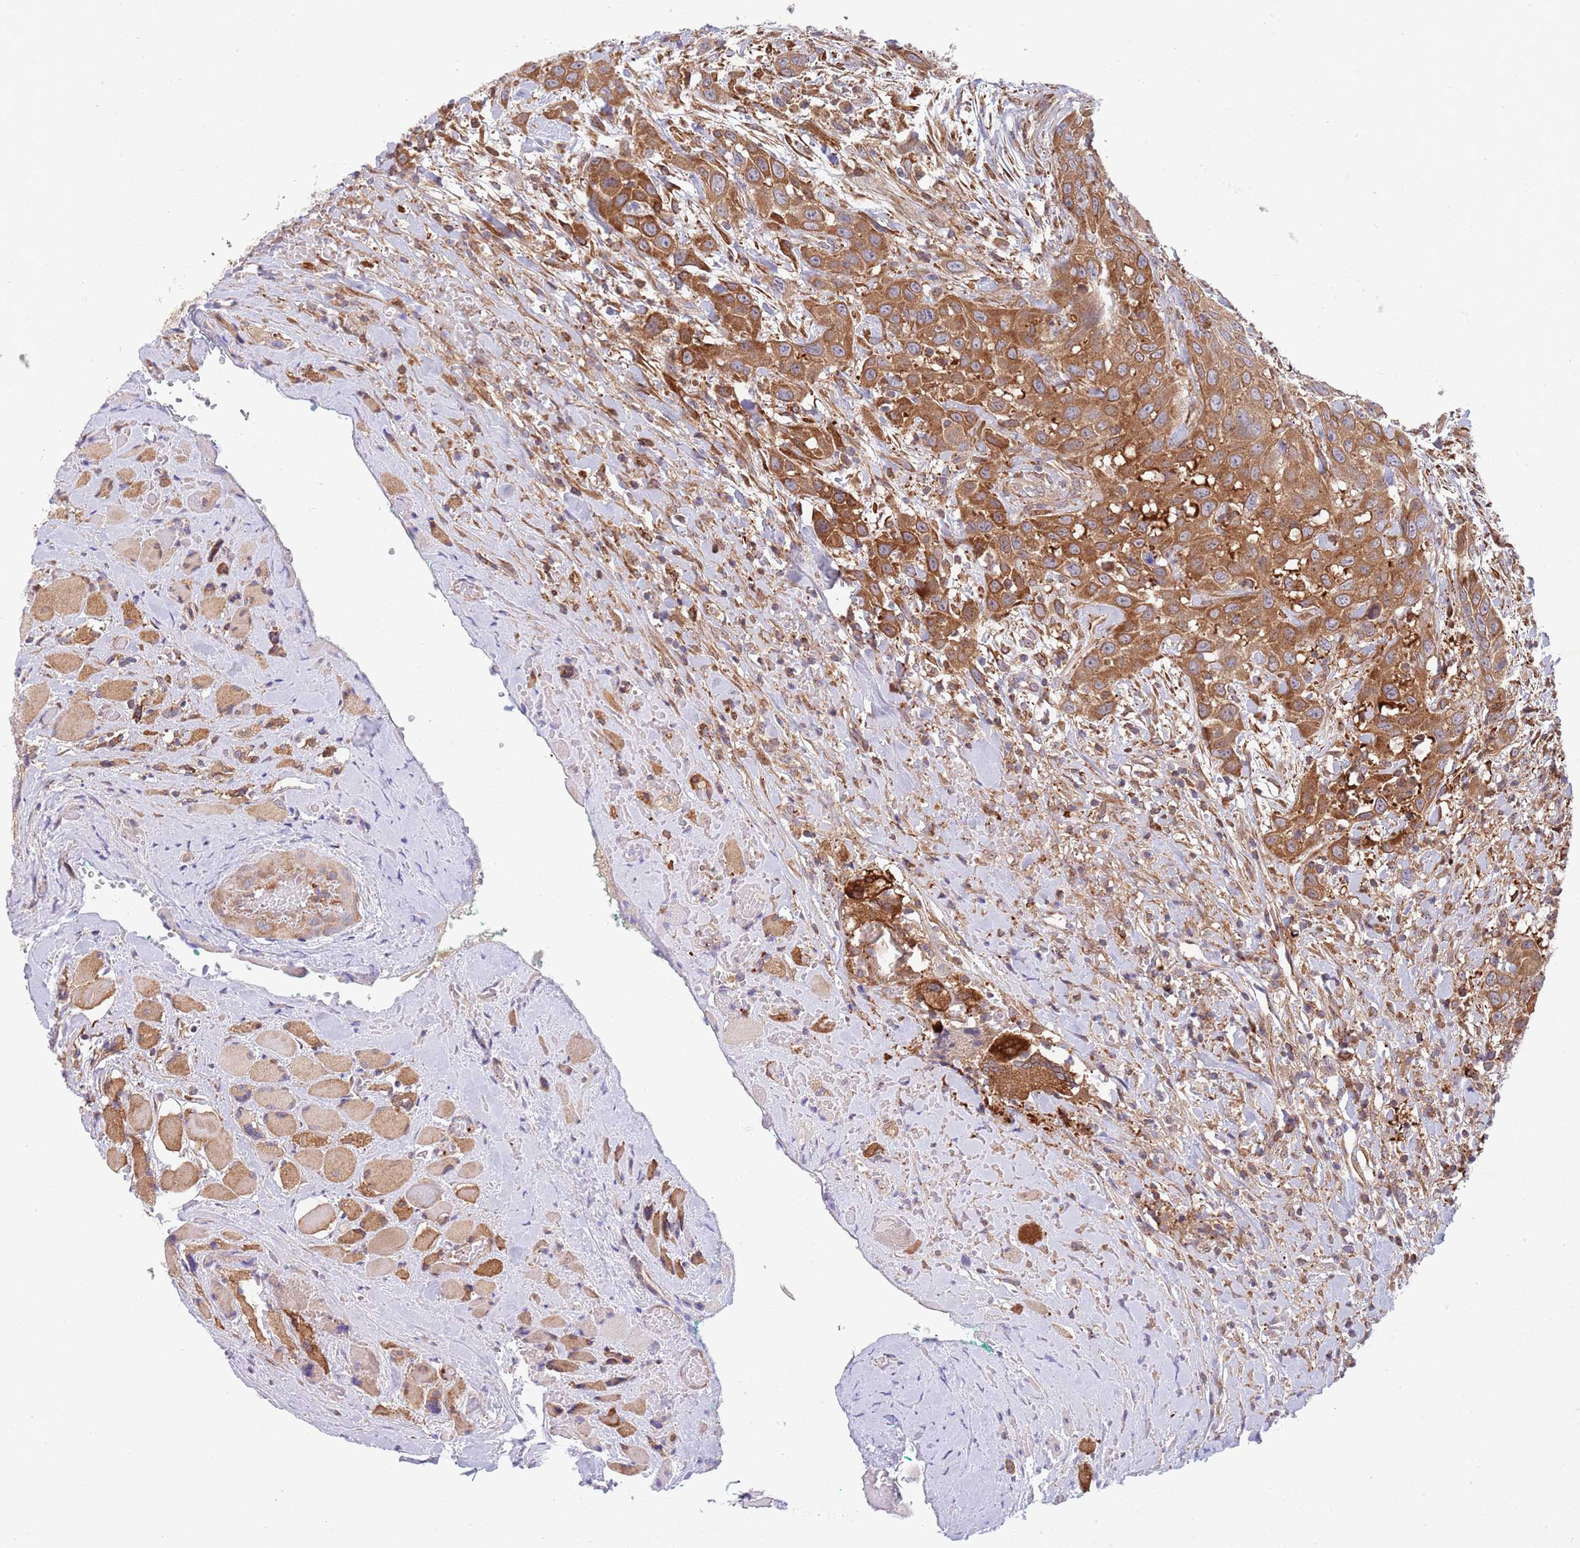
{"staining": {"intensity": "moderate", "quantity": ">75%", "location": "cytoplasmic/membranous"}, "tissue": "head and neck cancer", "cell_type": "Tumor cells", "image_type": "cancer", "snomed": [{"axis": "morphology", "description": "Squamous cell carcinoma, NOS"}, {"axis": "topography", "description": "Head-Neck"}], "caption": "There is medium levels of moderate cytoplasmic/membranous staining in tumor cells of head and neck squamous cell carcinoma, as demonstrated by immunohistochemical staining (brown color).", "gene": "ZMYM5", "patient": {"sex": "male", "age": 81}}